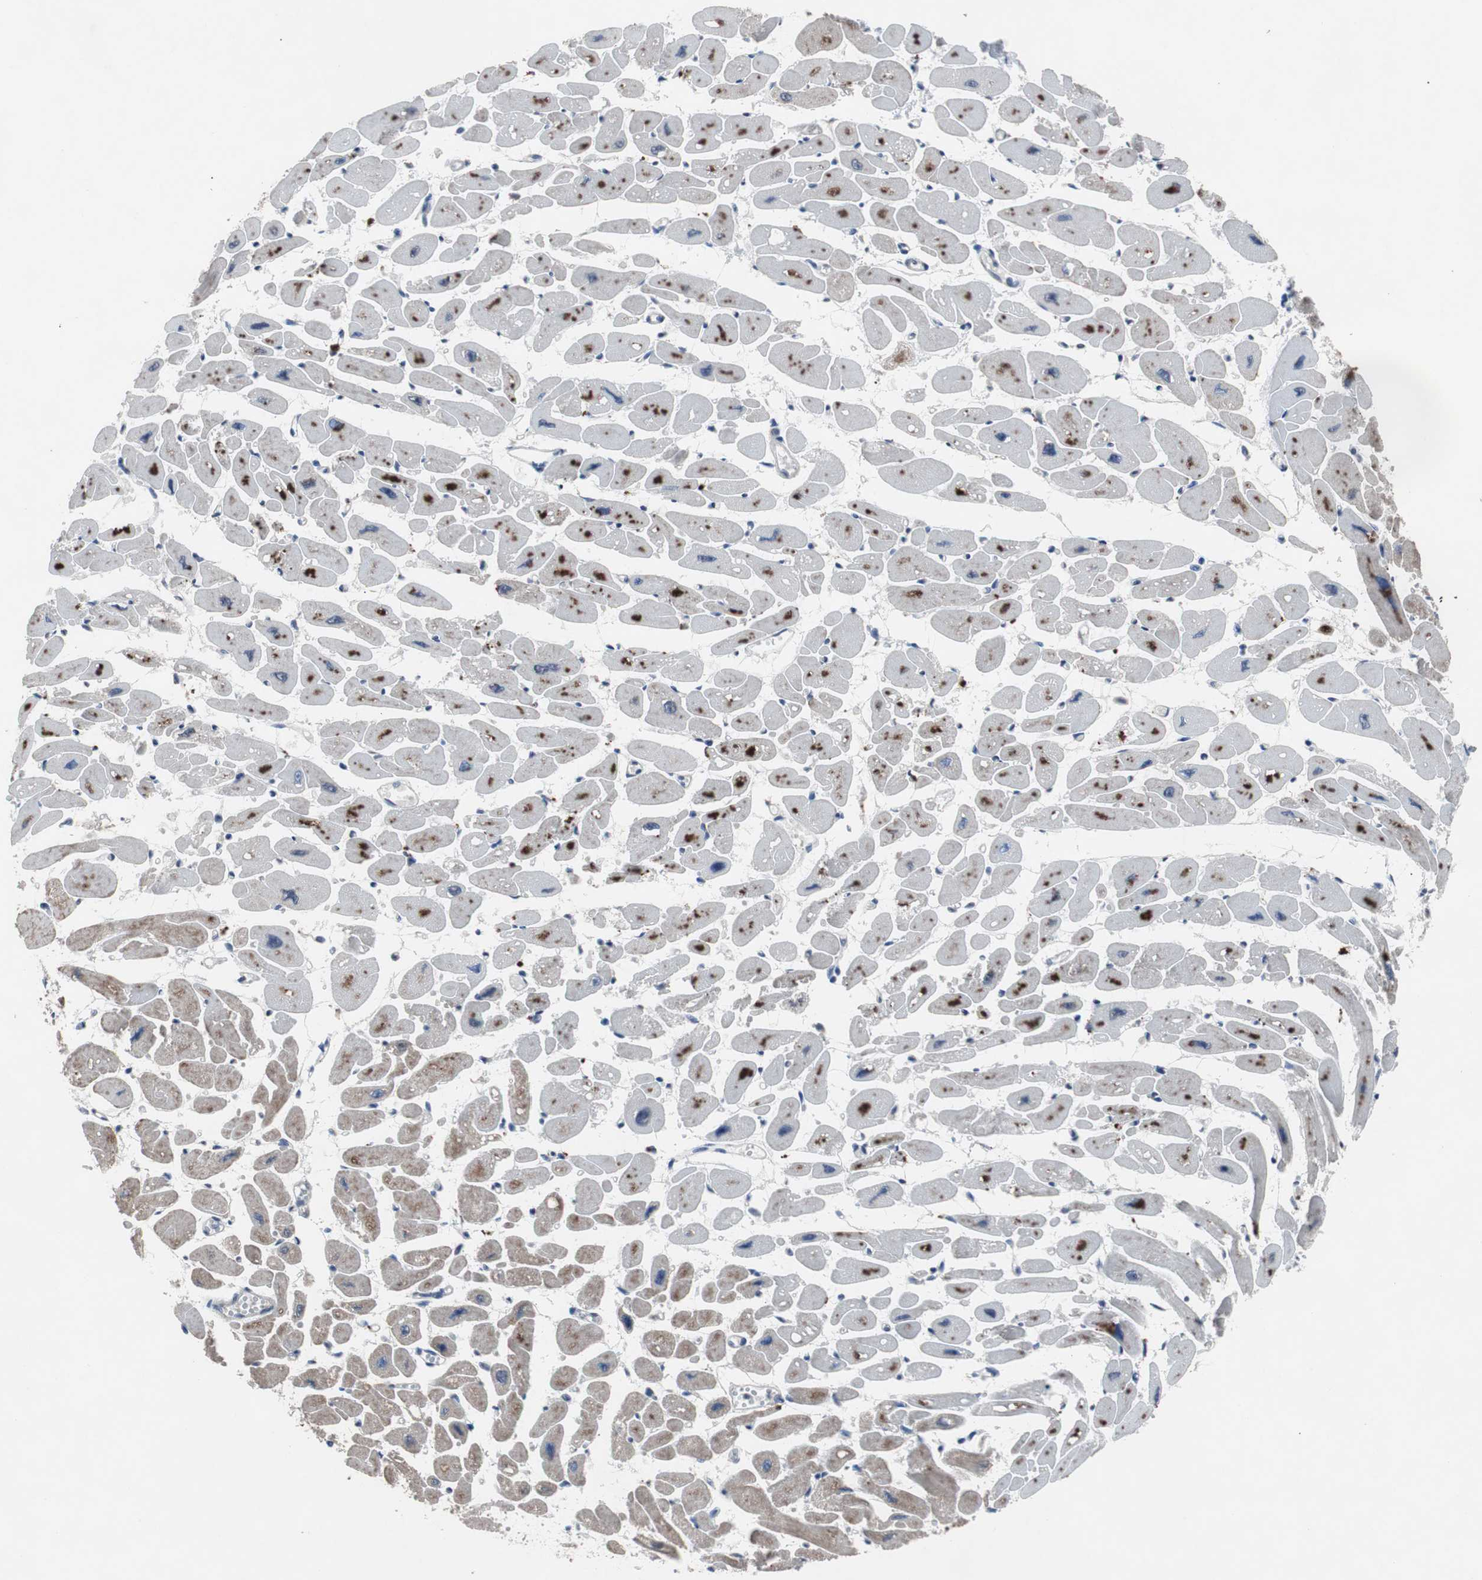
{"staining": {"intensity": "moderate", "quantity": "25%-75%", "location": "cytoplasmic/membranous"}, "tissue": "heart muscle", "cell_type": "Cardiomyocytes", "image_type": "normal", "snomed": [{"axis": "morphology", "description": "Normal tissue, NOS"}, {"axis": "topography", "description": "Heart"}], "caption": "Brown immunohistochemical staining in normal heart muscle displays moderate cytoplasmic/membranous positivity in about 25%-75% of cardiomyocytes. (Stains: DAB in brown, nuclei in blue, Microscopy: brightfield microscopy at high magnification).", "gene": "RBM47", "patient": {"sex": "female", "age": 54}}